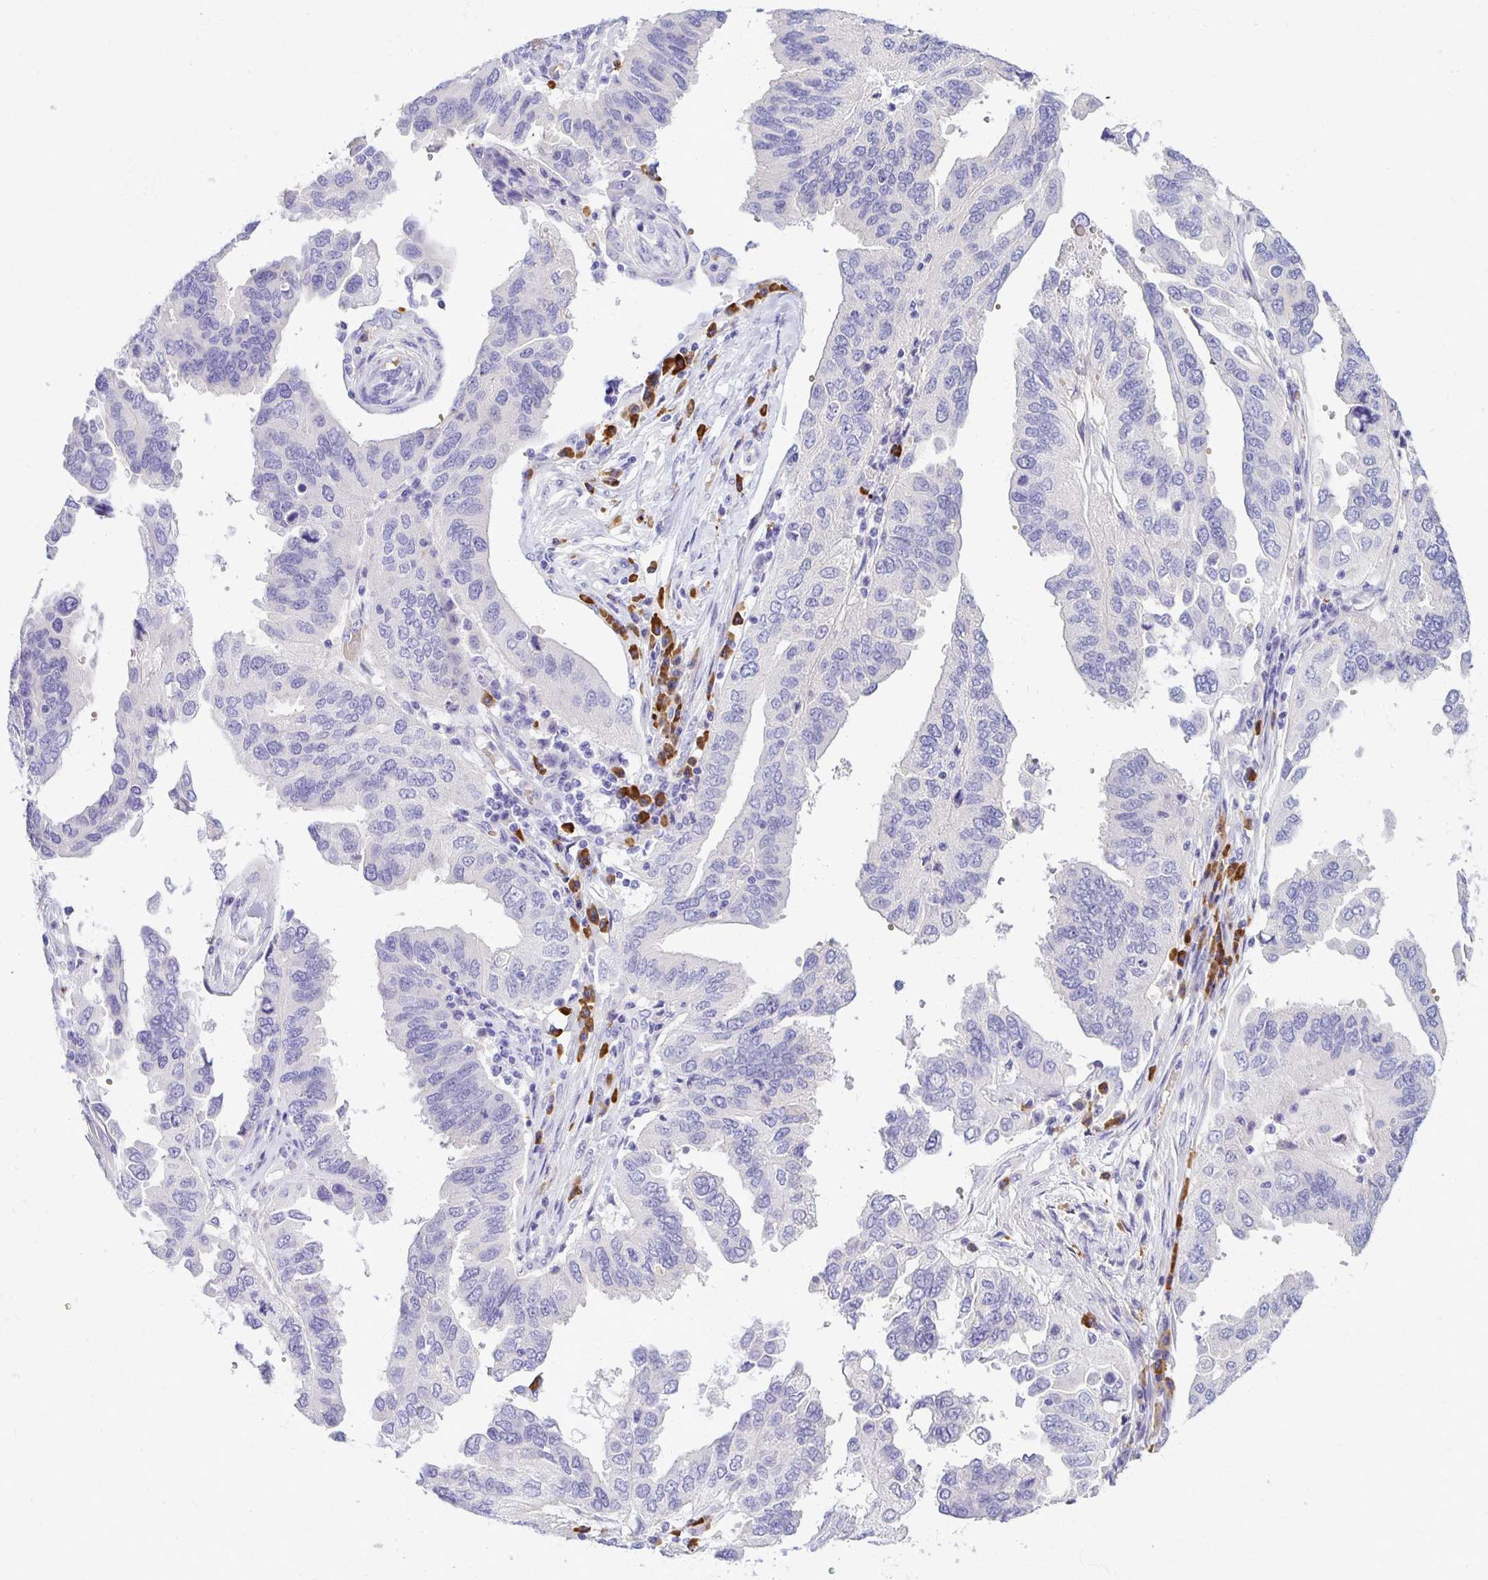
{"staining": {"intensity": "negative", "quantity": "none", "location": "none"}, "tissue": "ovarian cancer", "cell_type": "Tumor cells", "image_type": "cancer", "snomed": [{"axis": "morphology", "description": "Cystadenocarcinoma, serous, NOS"}, {"axis": "topography", "description": "Ovary"}], "caption": "Tumor cells show no significant protein expression in serous cystadenocarcinoma (ovarian). Brightfield microscopy of IHC stained with DAB (brown) and hematoxylin (blue), captured at high magnification.", "gene": "FNTB", "patient": {"sex": "female", "age": 79}}